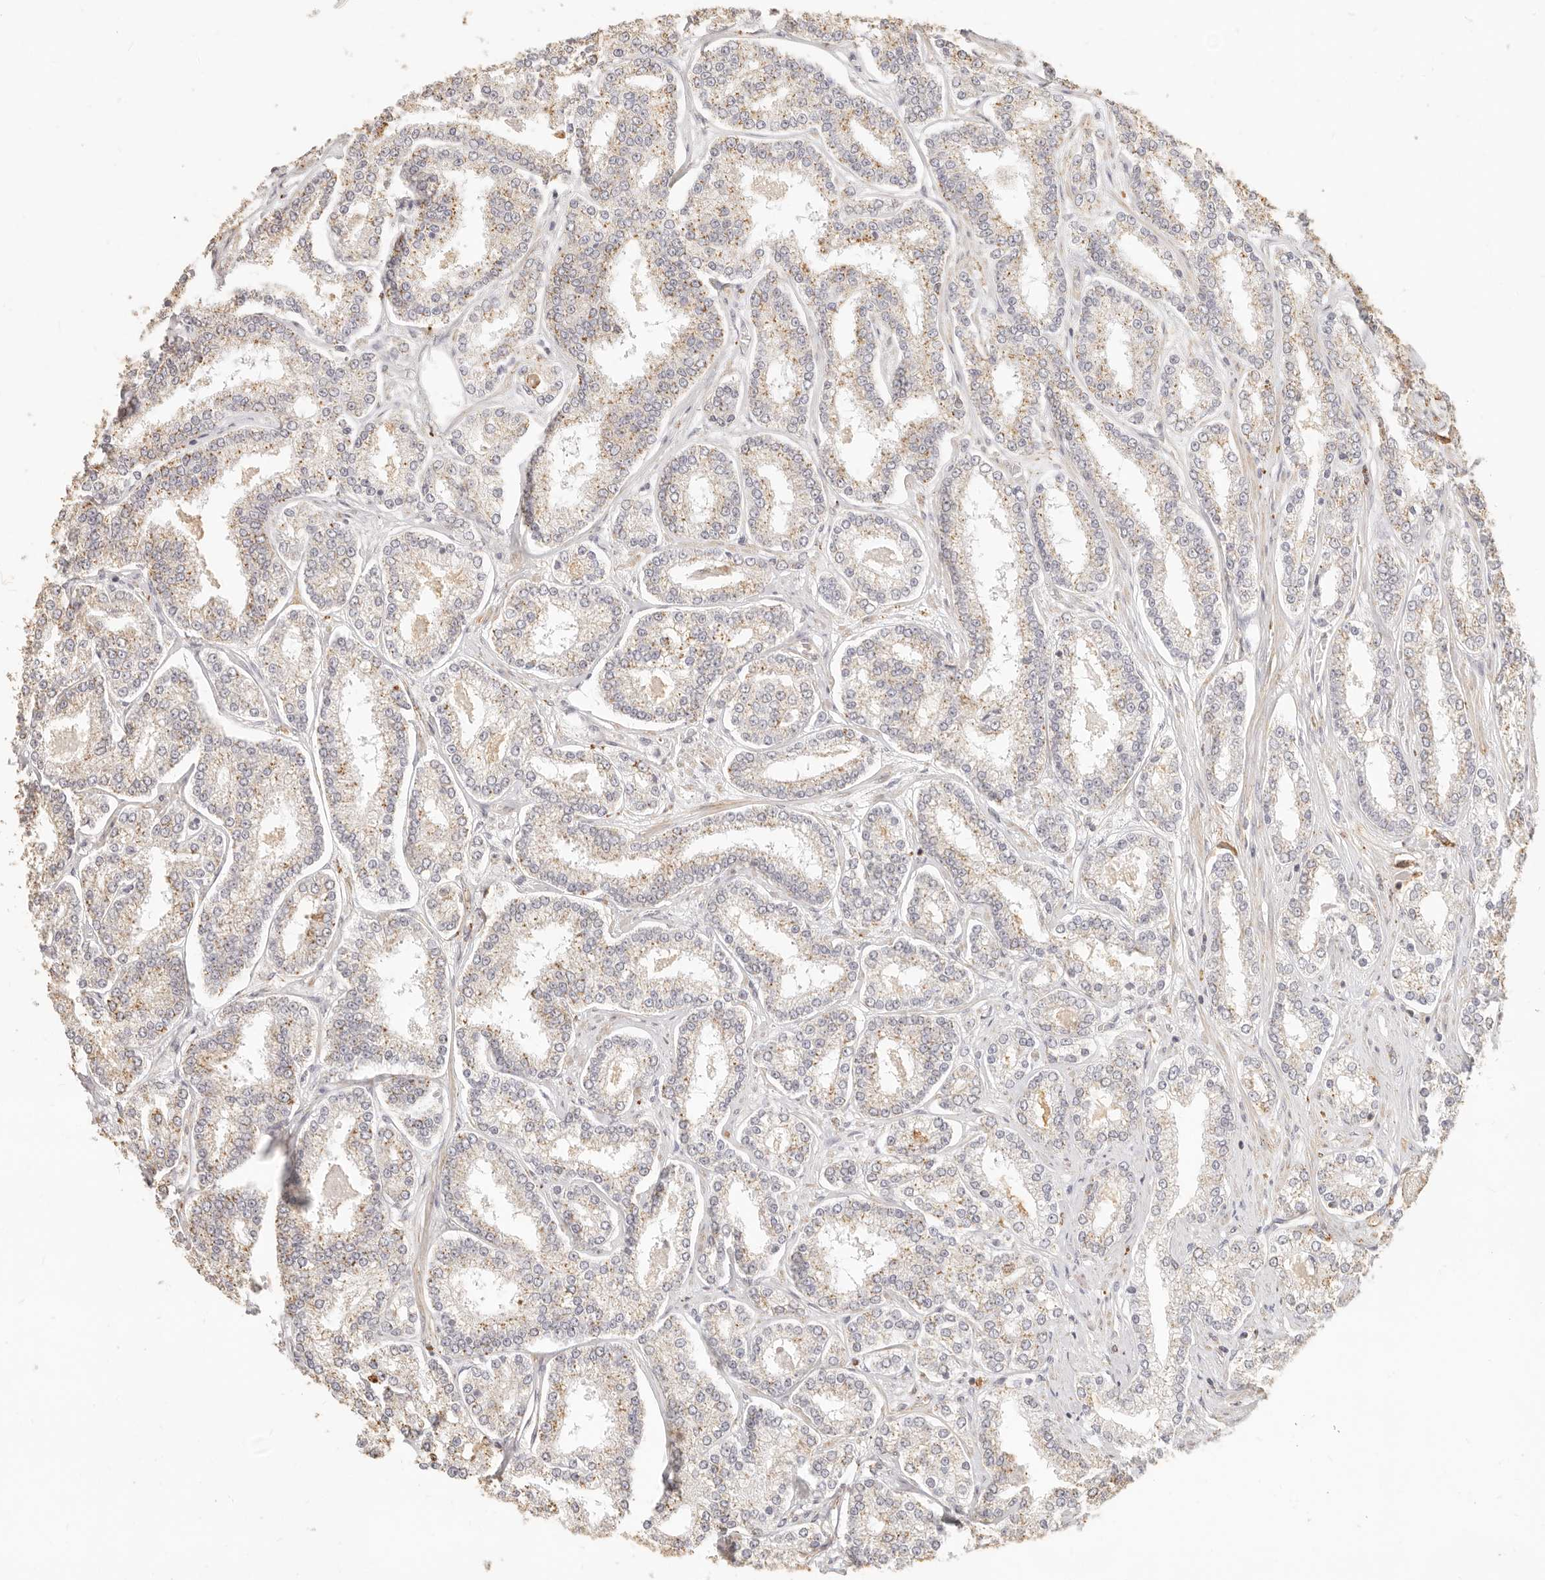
{"staining": {"intensity": "weak", "quantity": ">75%", "location": "cytoplasmic/membranous"}, "tissue": "prostate cancer", "cell_type": "Tumor cells", "image_type": "cancer", "snomed": [{"axis": "morphology", "description": "Normal tissue, NOS"}, {"axis": "morphology", "description": "Adenocarcinoma, High grade"}, {"axis": "topography", "description": "Prostate"}], "caption": "A low amount of weak cytoplasmic/membranous staining is appreciated in approximately >75% of tumor cells in prostate cancer (adenocarcinoma (high-grade)) tissue.", "gene": "CNMD", "patient": {"sex": "male", "age": 83}}